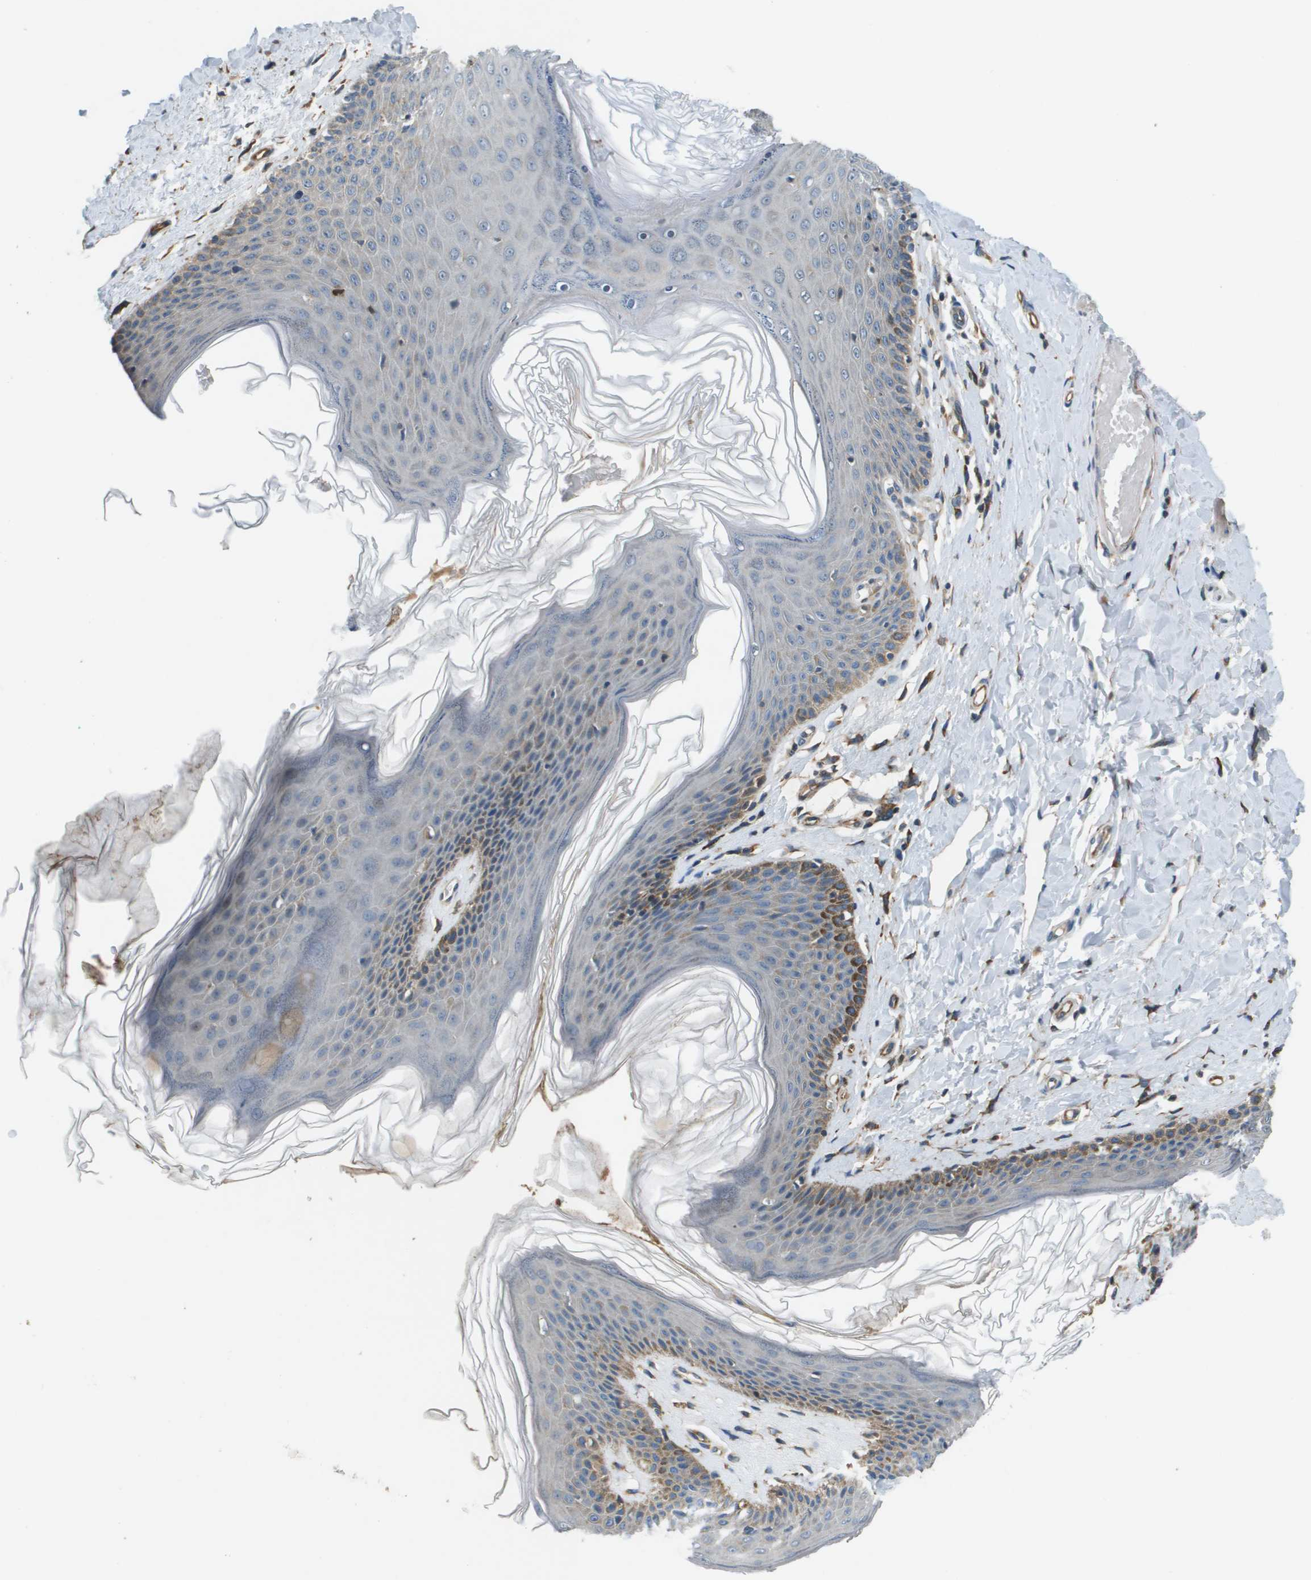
{"staining": {"intensity": "moderate", "quantity": "<25%", "location": "cytoplasmic/membranous"}, "tissue": "skin", "cell_type": "Epidermal cells", "image_type": "normal", "snomed": [{"axis": "morphology", "description": "Normal tissue, NOS"}, {"axis": "topography", "description": "Vulva"}], "caption": "Protein staining of unremarkable skin reveals moderate cytoplasmic/membranous staining in approximately <25% of epidermal cells.", "gene": "SAMSN1", "patient": {"sex": "female", "age": 66}}